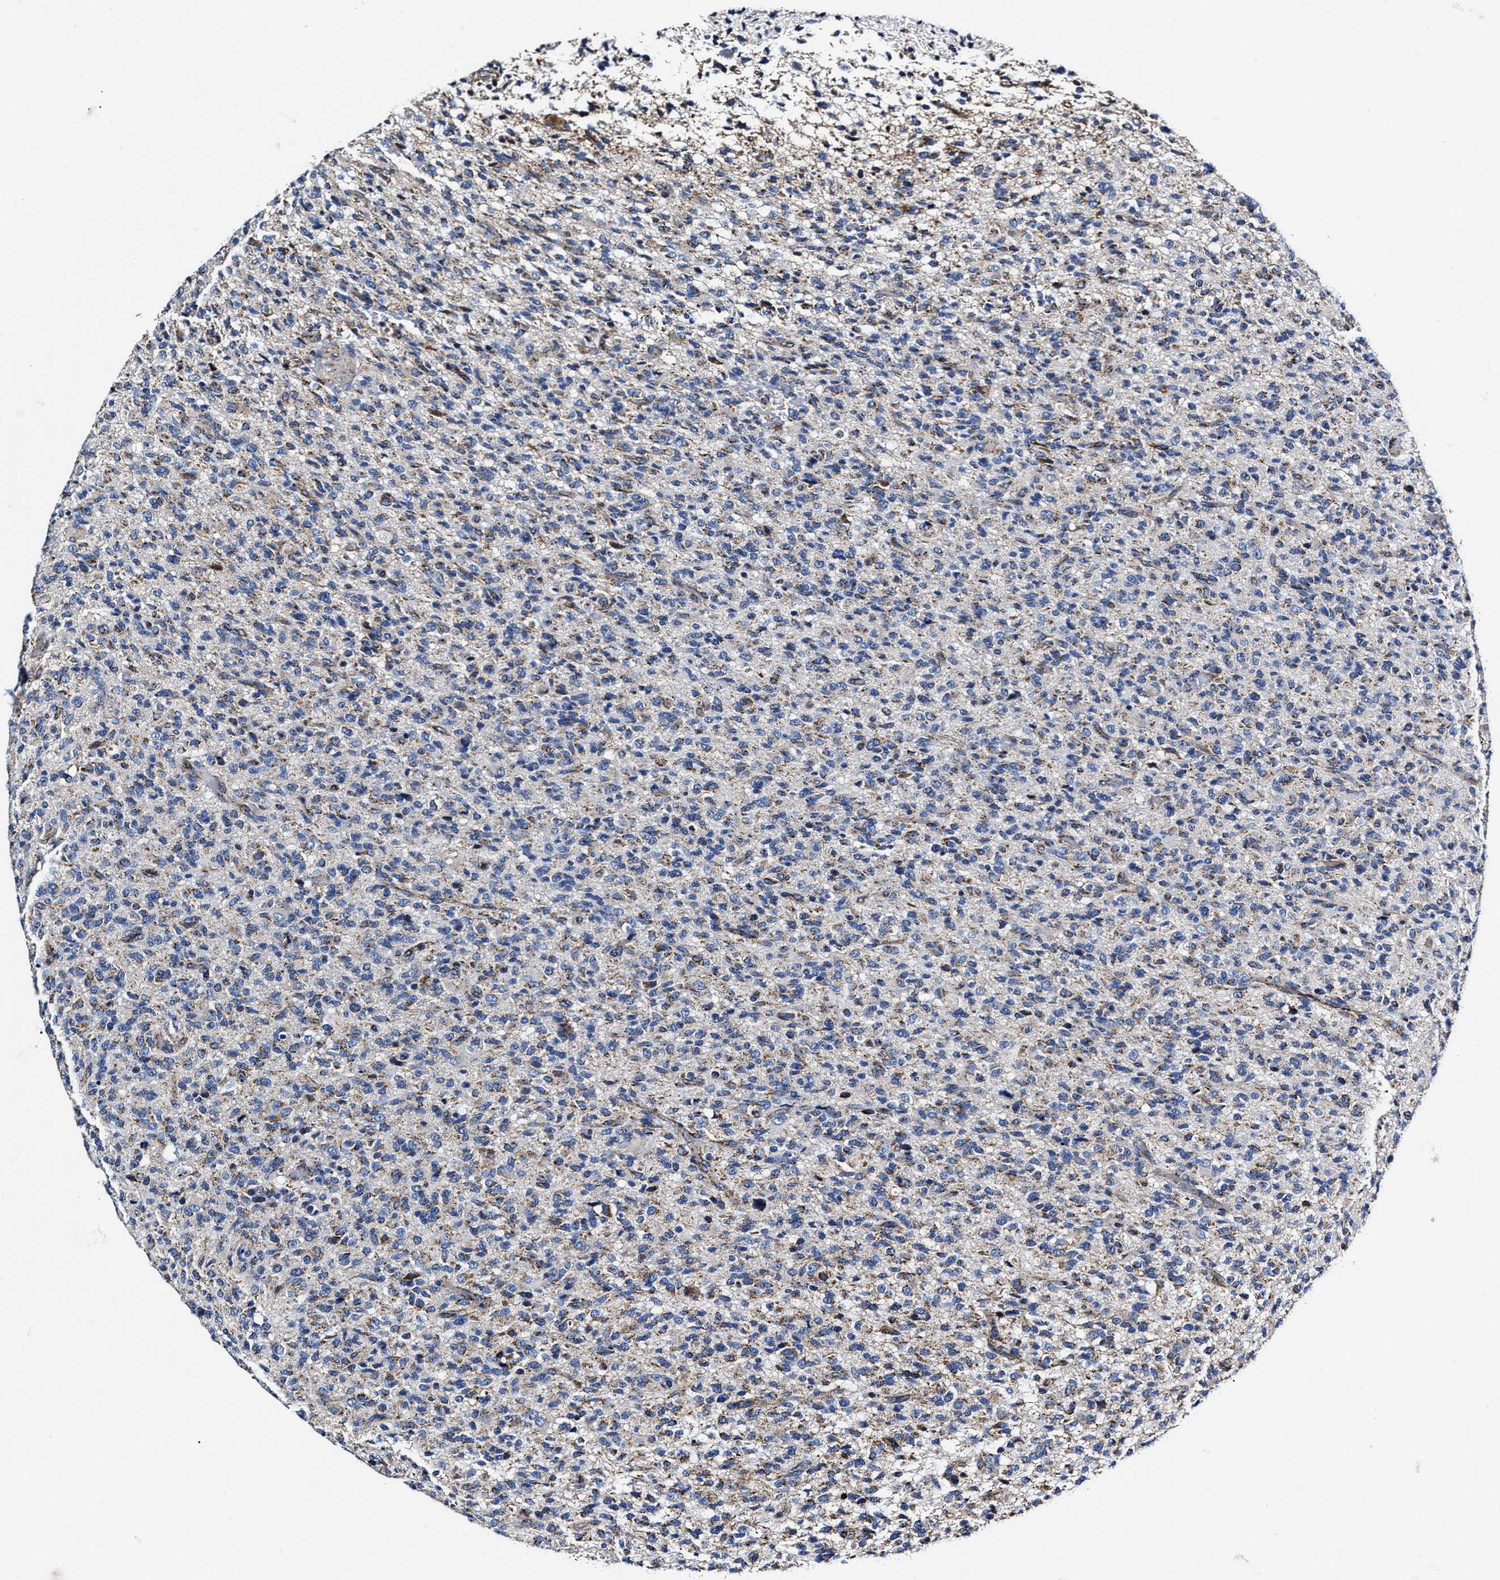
{"staining": {"intensity": "moderate", "quantity": "25%-75%", "location": "cytoplasmic/membranous"}, "tissue": "glioma", "cell_type": "Tumor cells", "image_type": "cancer", "snomed": [{"axis": "morphology", "description": "Glioma, malignant, High grade"}, {"axis": "topography", "description": "Brain"}], "caption": "Immunohistochemistry (IHC) of glioma shows medium levels of moderate cytoplasmic/membranous staining in approximately 25%-75% of tumor cells.", "gene": "HINT2", "patient": {"sex": "male", "age": 71}}